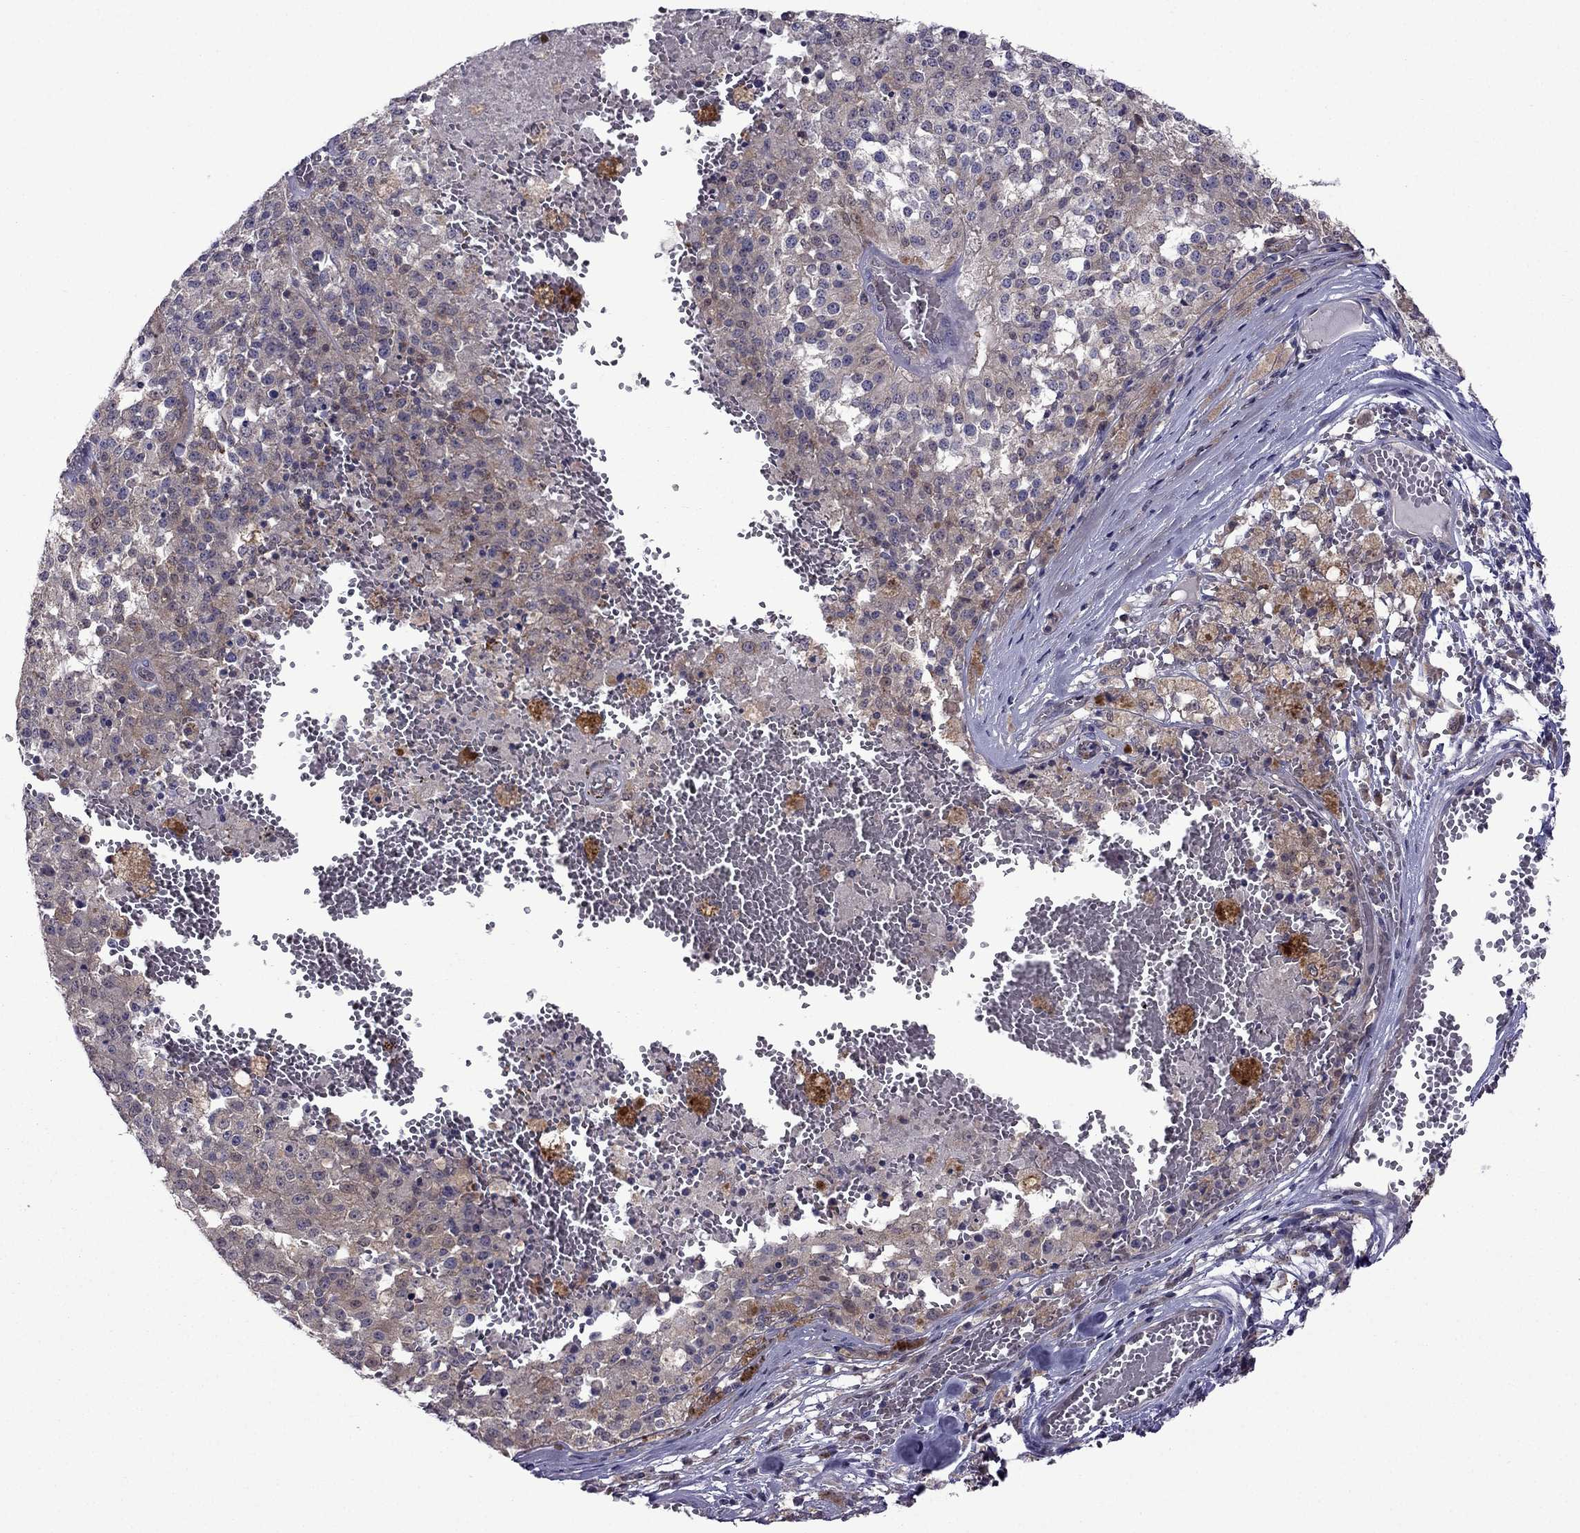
{"staining": {"intensity": "weak", "quantity": ">75%", "location": "cytoplasmic/membranous"}, "tissue": "melanoma", "cell_type": "Tumor cells", "image_type": "cancer", "snomed": [{"axis": "morphology", "description": "Malignant melanoma, Metastatic site"}, {"axis": "topography", "description": "Lymph node"}], "caption": "Tumor cells display weak cytoplasmic/membranous staining in approximately >75% of cells in melanoma. Nuclei are stained in blue.", "gene": "CDK5", "patient": {"sex": "female", "age": 64}}